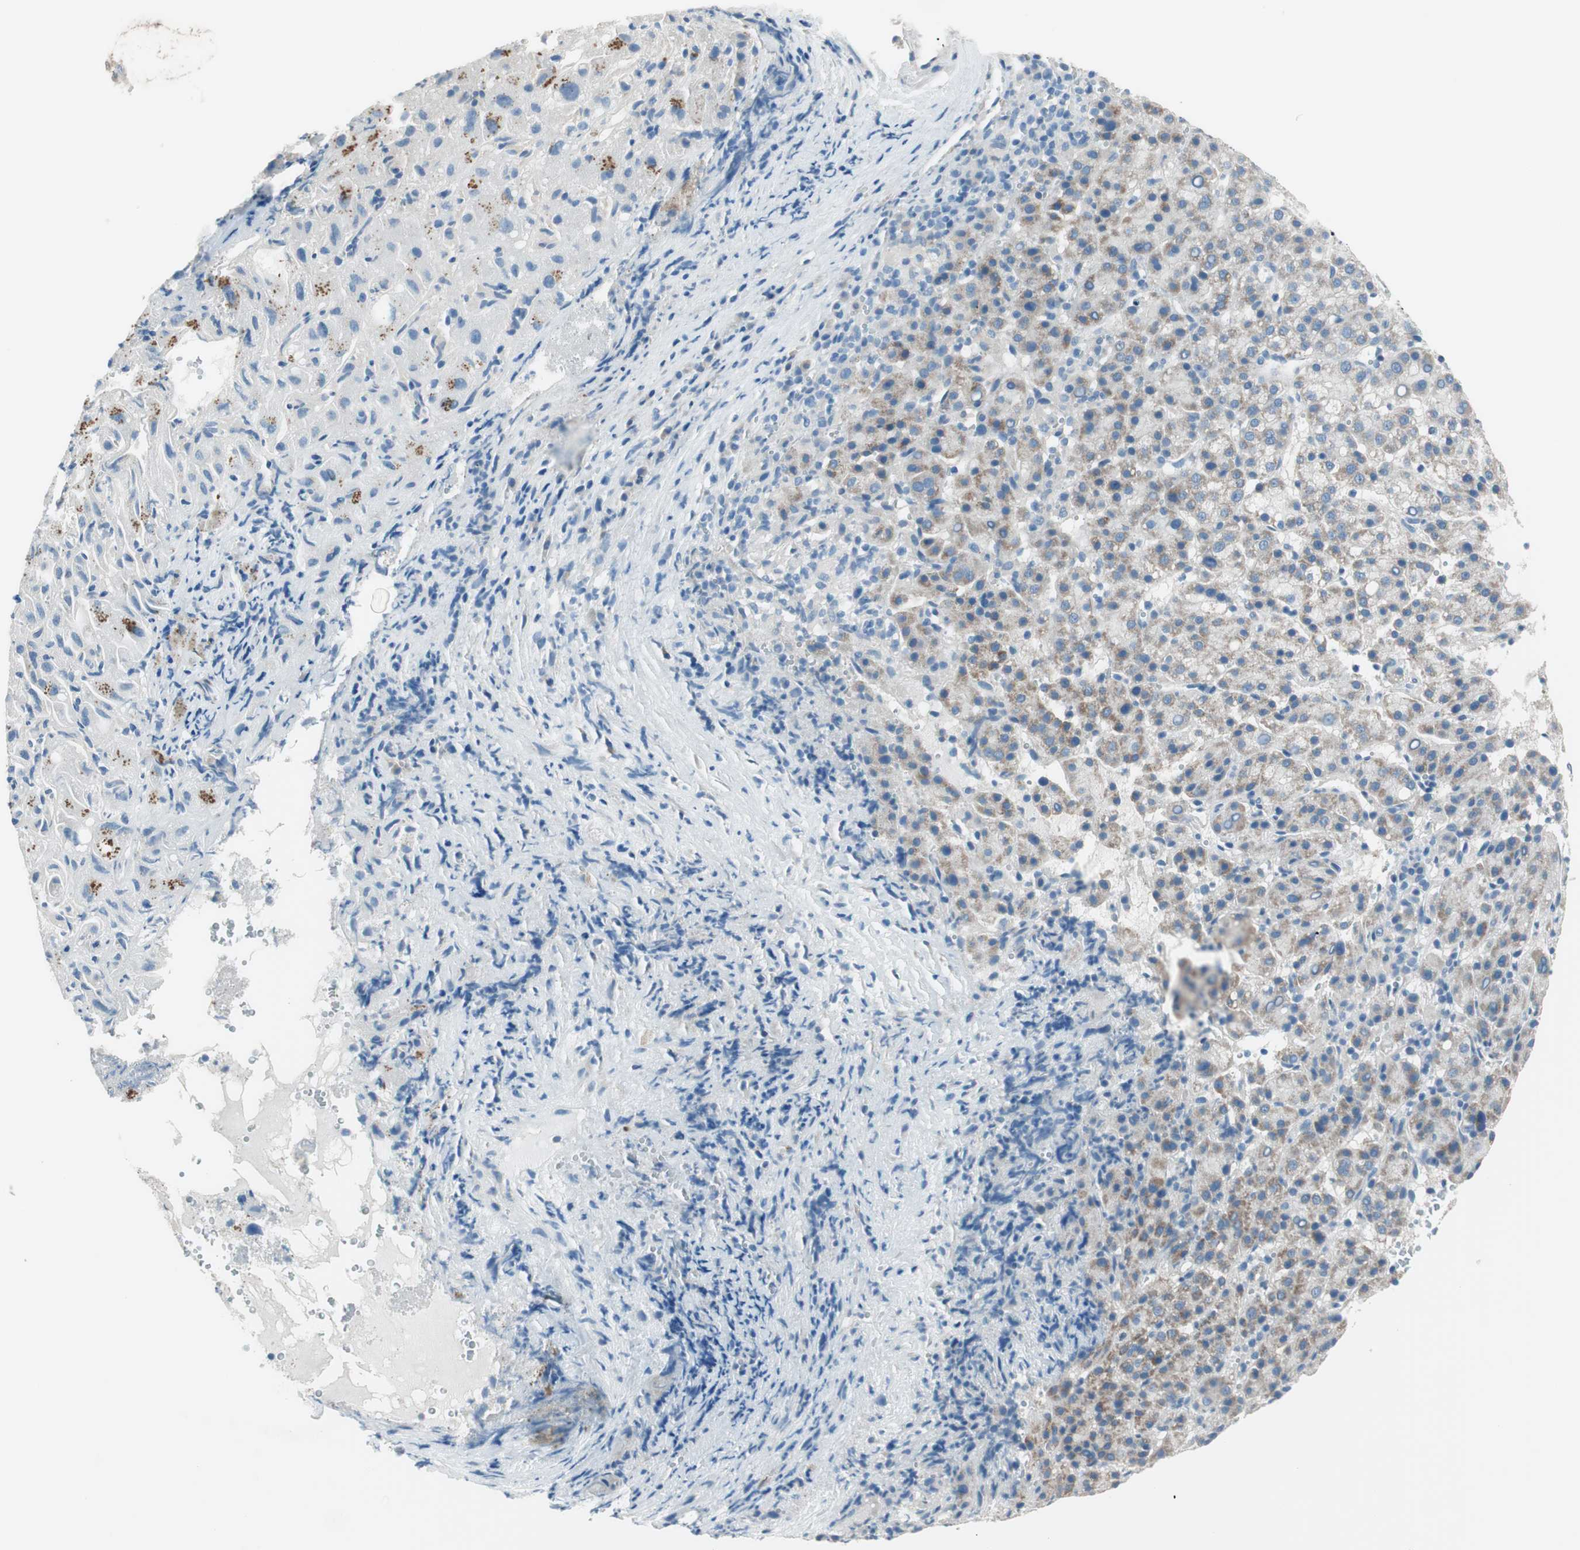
{"staining": {"intensity": "moderate", "quantity": "<25%", "location": "cytoplasmic/membranous"}, "tissue": "liver cancer", "cell_type": "Tumor cells", "image_type": "cancer", "snomed": [{"axis": "morphology", "description": "Carcinoma, Hepatocellular, NOS"}, {"axis": "topography", "description": "Liver"}], "caption": "Immunohistochemical staining of human liver hepatocellular carcinoma displays low levels of moderate cytoplasmic/membranous protein expression in approximately <25% of tumor cells. The protein of interest is stained brown, and the nuclei are stained in blue (DAB IHC with brightfield microscopy, high magnification).", "gene": "PRRG4", "patient": {"sex": "female", "age": 58}}